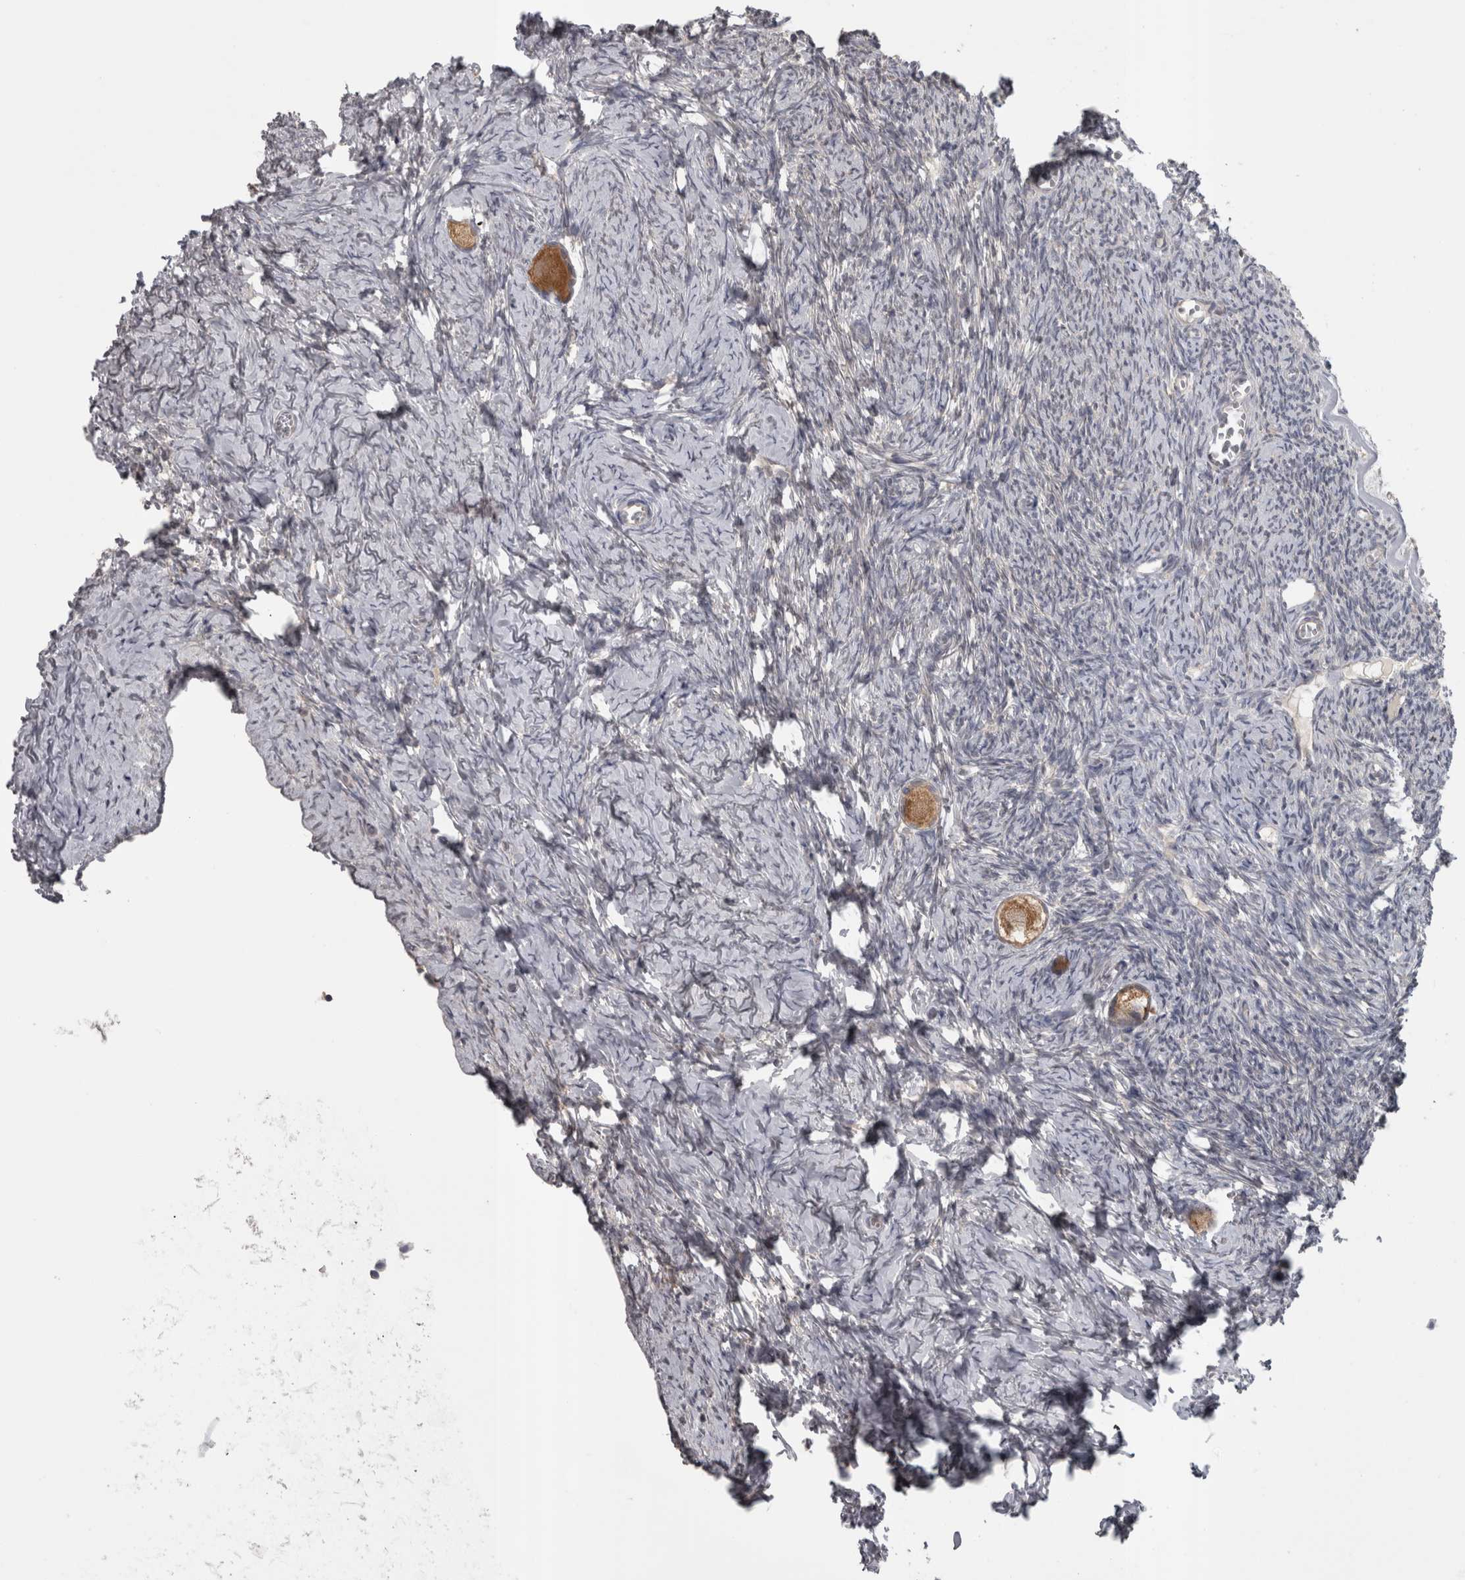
{"staining": {"intensity": "strong", "quantity": ">75%", "location": "cytoplasmic/membranous"}, "tissue": "ovary", "cell_type": "Follicle cells", "image_type": "normal", "snomed": [{"axis": "morphology", "description": "Normal tissue, NOS"}, {"axis": "topography", "description": "Ovary"}], "caption": "Immunohistochemical staining of unremarkable human ovary shows >75% levels of strong cytoplasmic/membranous protein staining in about >75% of follicle cells.", "gene": "SLCO5A1", "patient": {"sex": "female", "age": 27}}